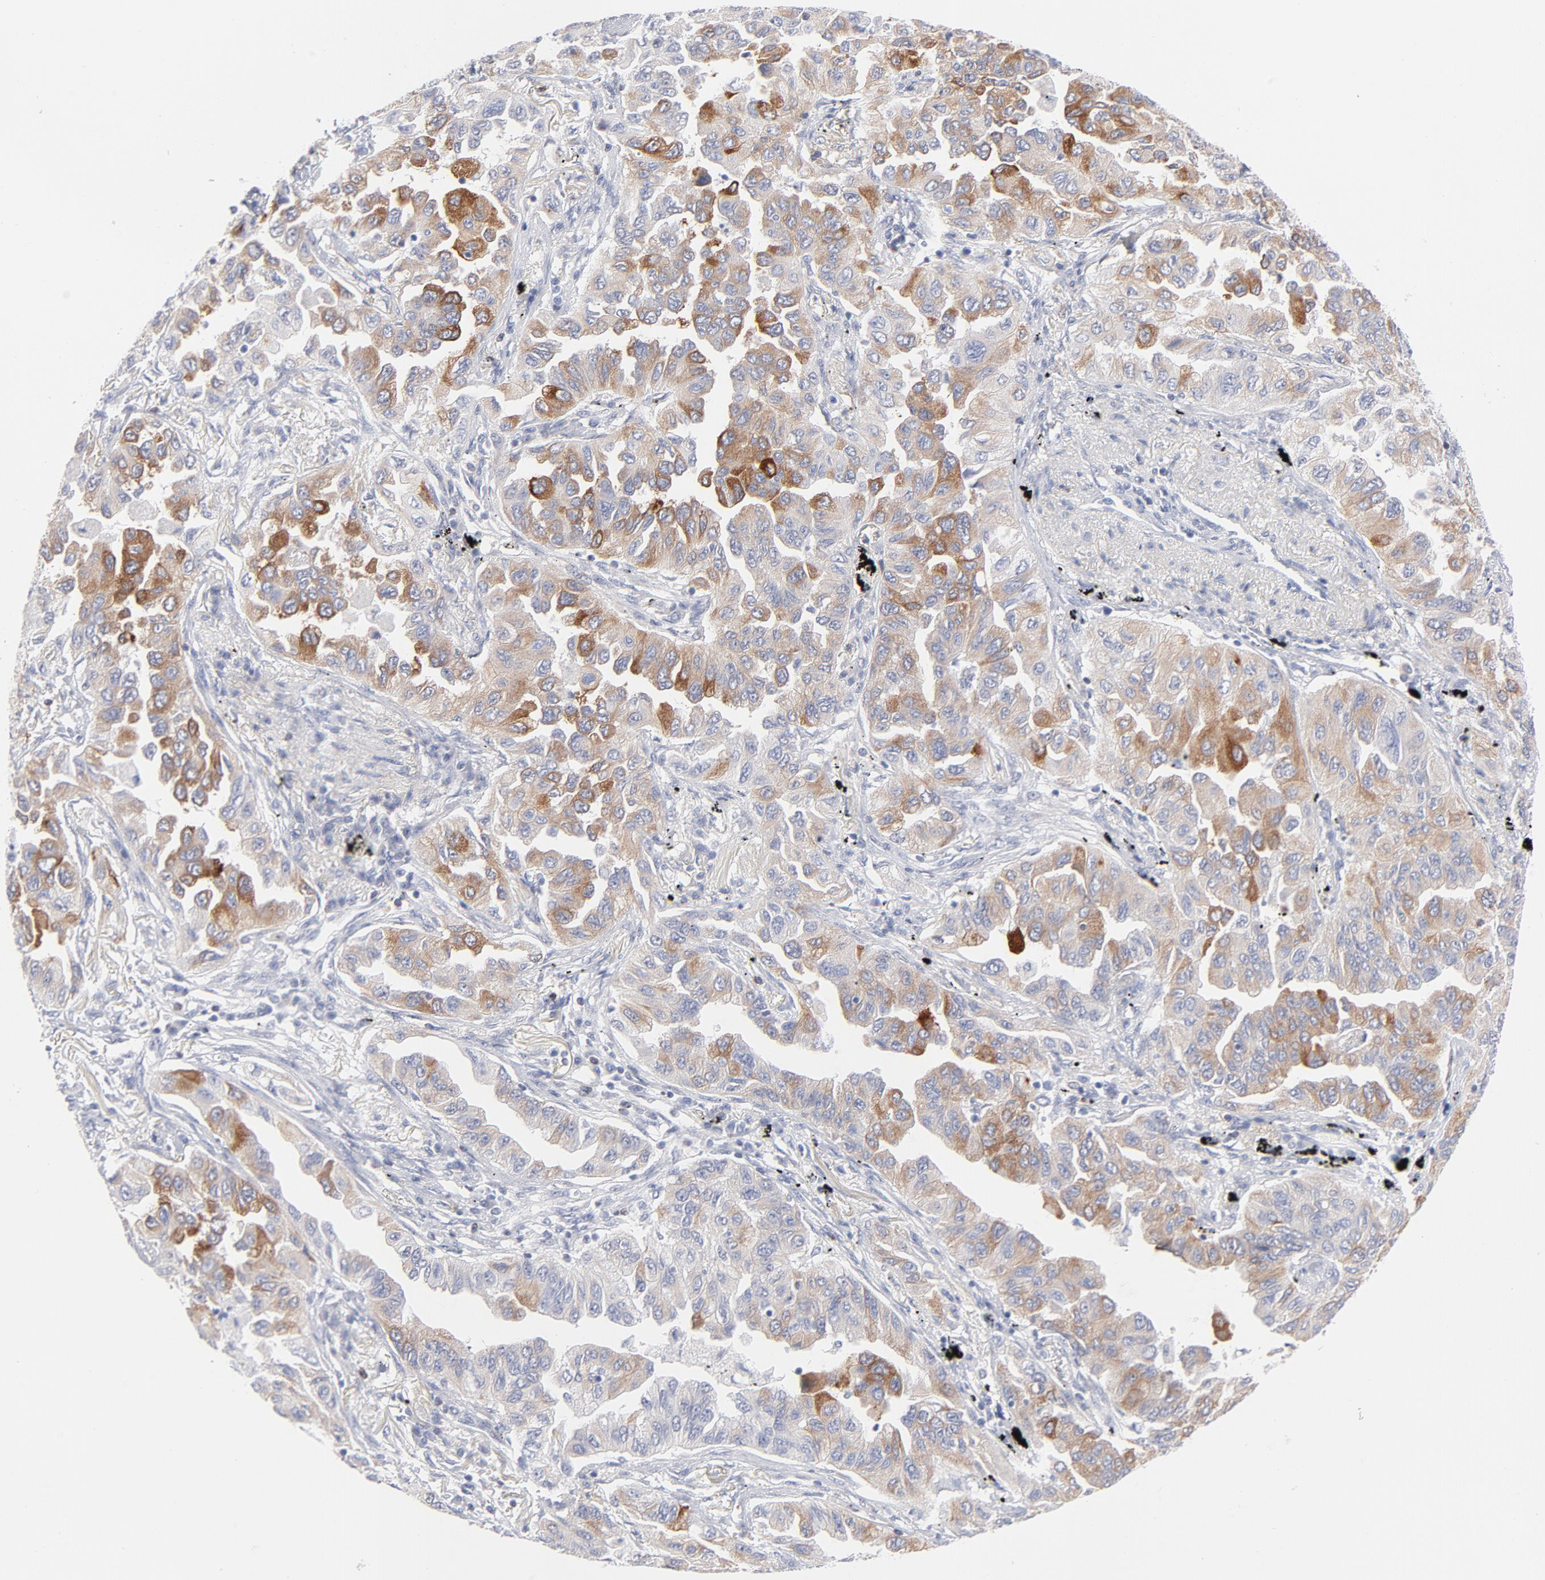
{"staining": {"intensity": "moderate", "quantity": "25%-75%", "location": "cytoplasmic/membranous"}, "tissue": "lung cancer", "cell_type": "Tumor cells", "image_type": "cancer", "snomed": [{"axis": "morphology", "description": "Adenocarcinoma, NOS"}, {"axis": "topography", "description": "Lung"}], "caption": "This micrograph reveals lung cancer (adenocarcinoma) stained with immunohistochemistry to label a protein in brown. The cytoplasmic/membranous of tumor cells show moderate positivity for the protein. Nuclei are counter-stained blue.", "gene": "MID1", "patient": {"sex": "female", "age": 65}}